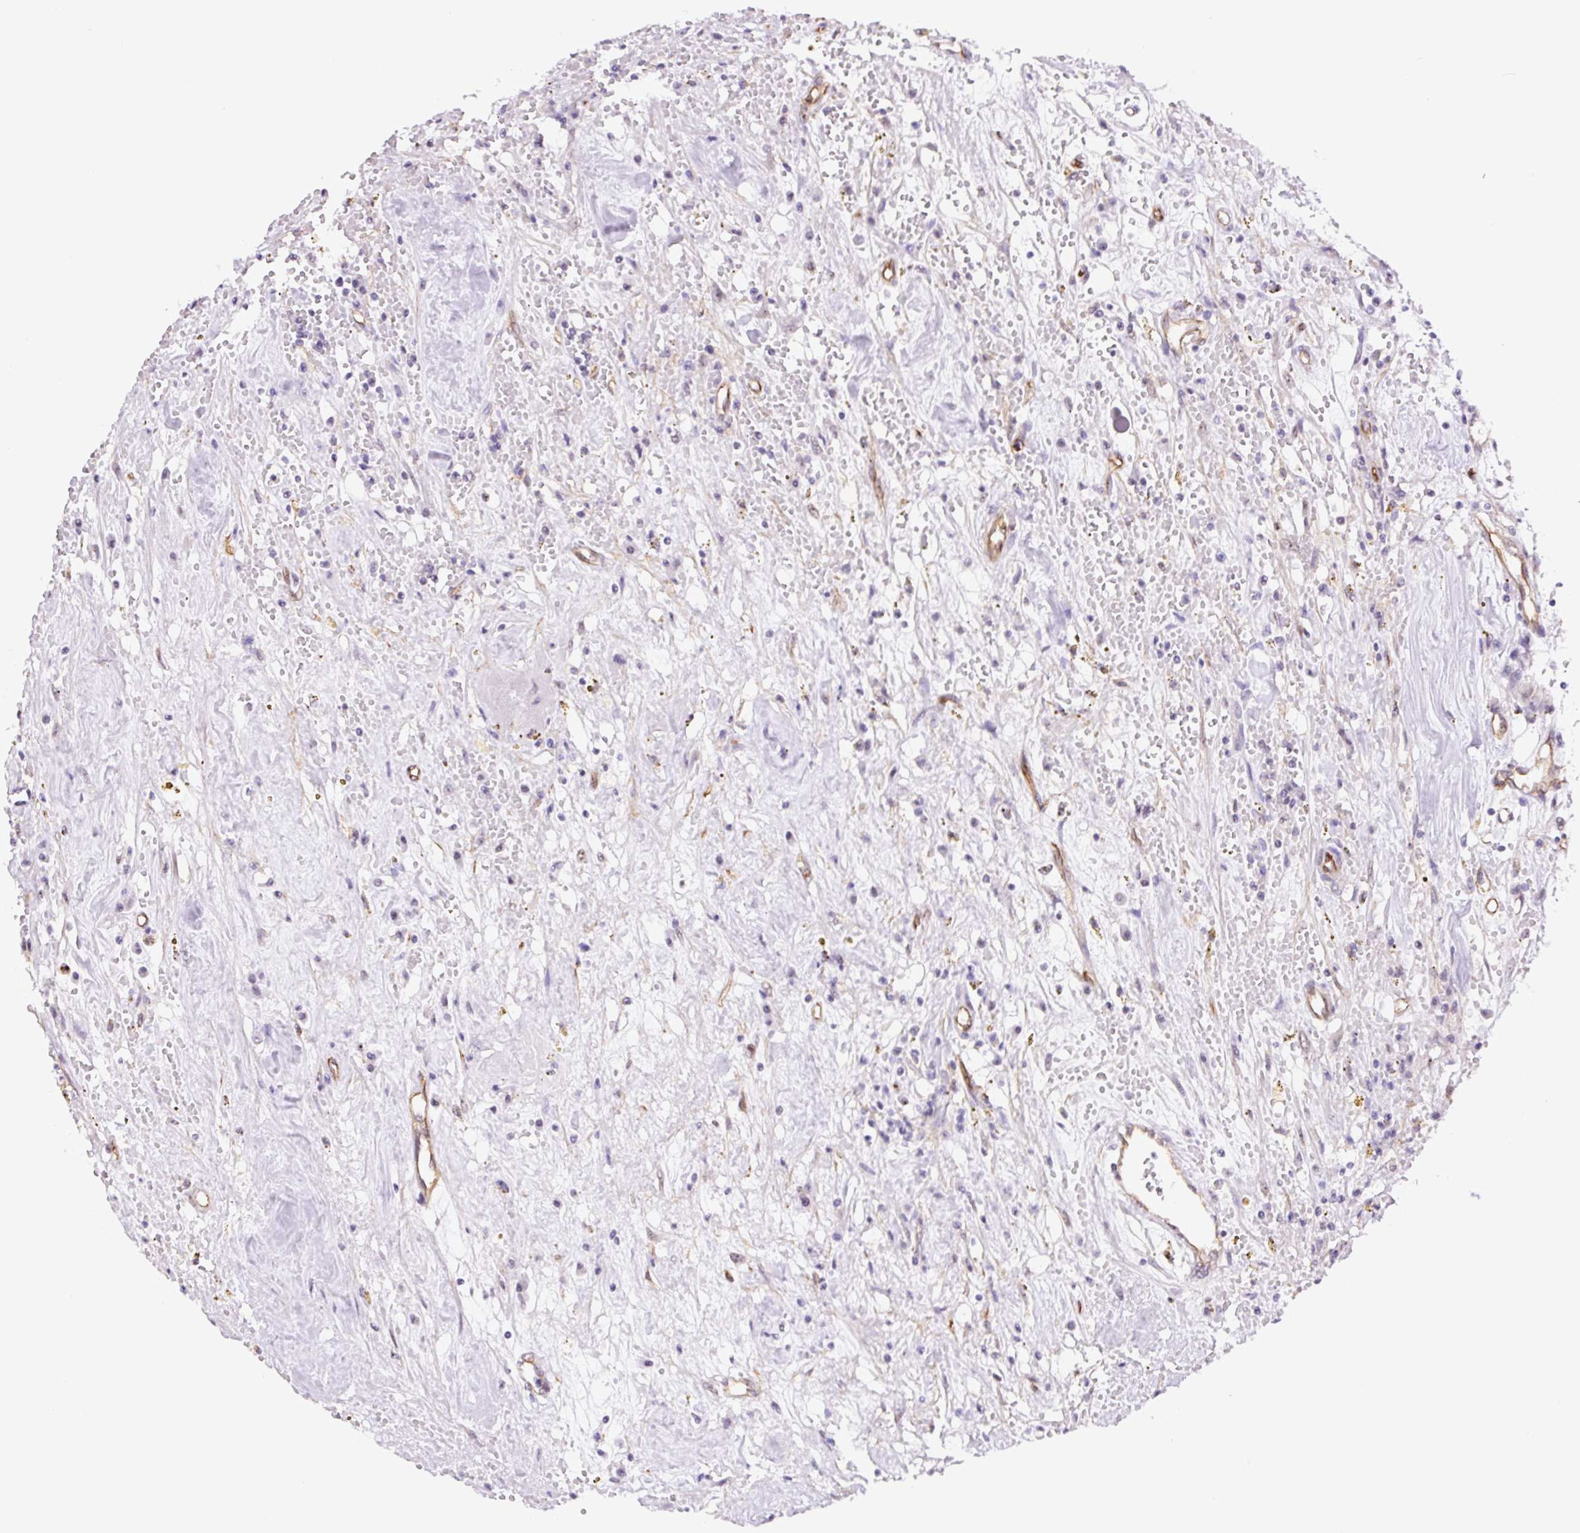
{"staining": {"intensity": "negative", "quantity": "none", "location": "none"}, "tissue": "renal cancer", "cell_type": "Tumor cells", "image_type": "cancer", "snomed": [{"axis": "morphology", "description": "Adenocarcinoma, NOS"}, {"axis": "topography", "description": "Kidney"}], "caption": "Immunohistochemical staining of renal cancer demonstrates no significant expression in tumor cells.", "gene": "MYO5C", "patient": {"sex": "male", "age": 56}}